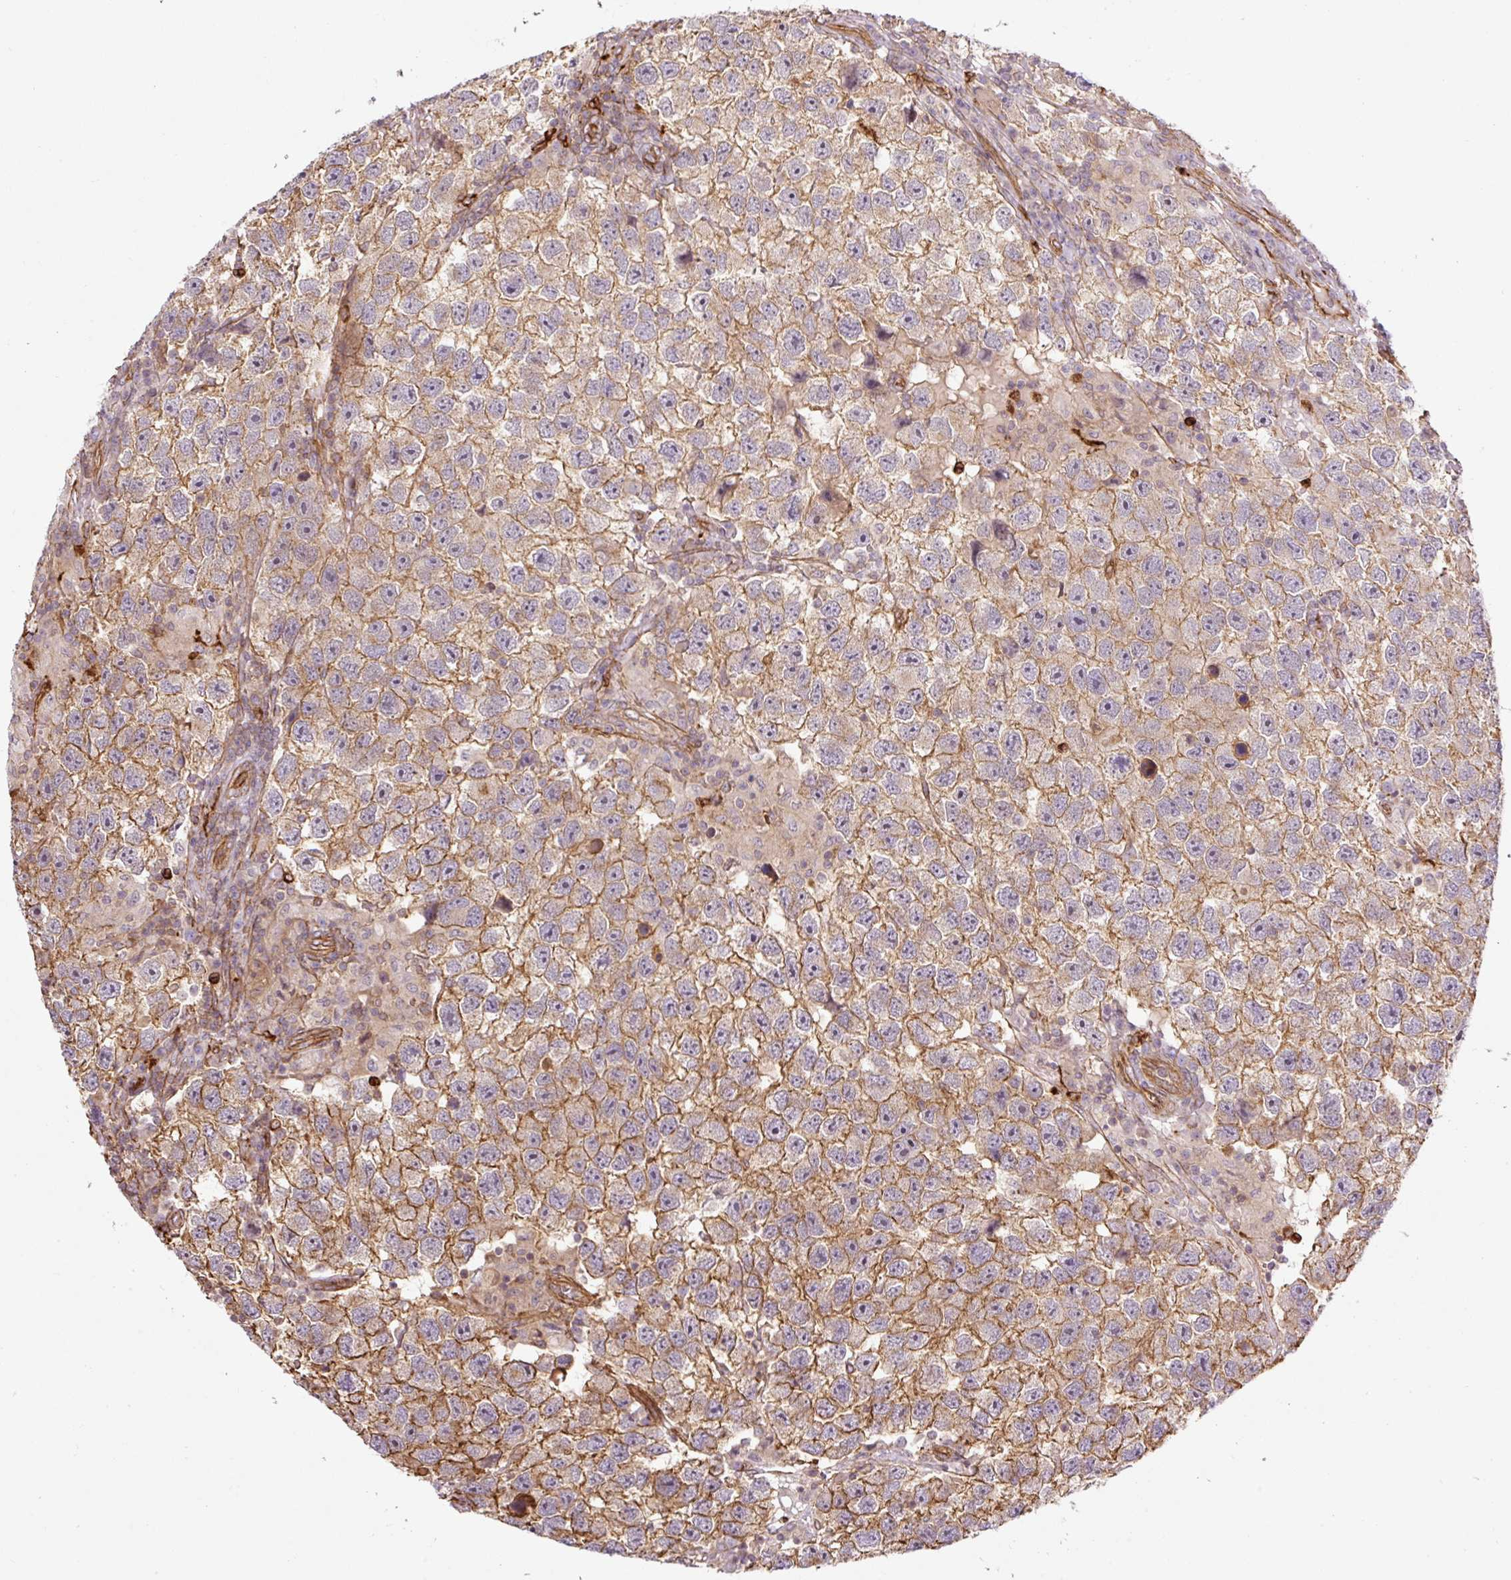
{"staining": {"intensity": "moderate", "quantity": ">75%", "location": "cytoplasmic/membranous"}, "tissue": "testis cancer", "cell_type": "Tumor cells", "image_type": "cancer", "snomed": [{"axis": "morphology", "description": "Seminoma, NOS"}, {"axis": "topography", "description": "Testis"}], "caption": "Protein analysis of testis cancer tissue shows moderate cytoplasmic/membranous positivity in about >75% of tumor cells. Nuclei are stained in blue.", "gene": "B3GALT5", "patient": {"sex": "male", "age": 26}}